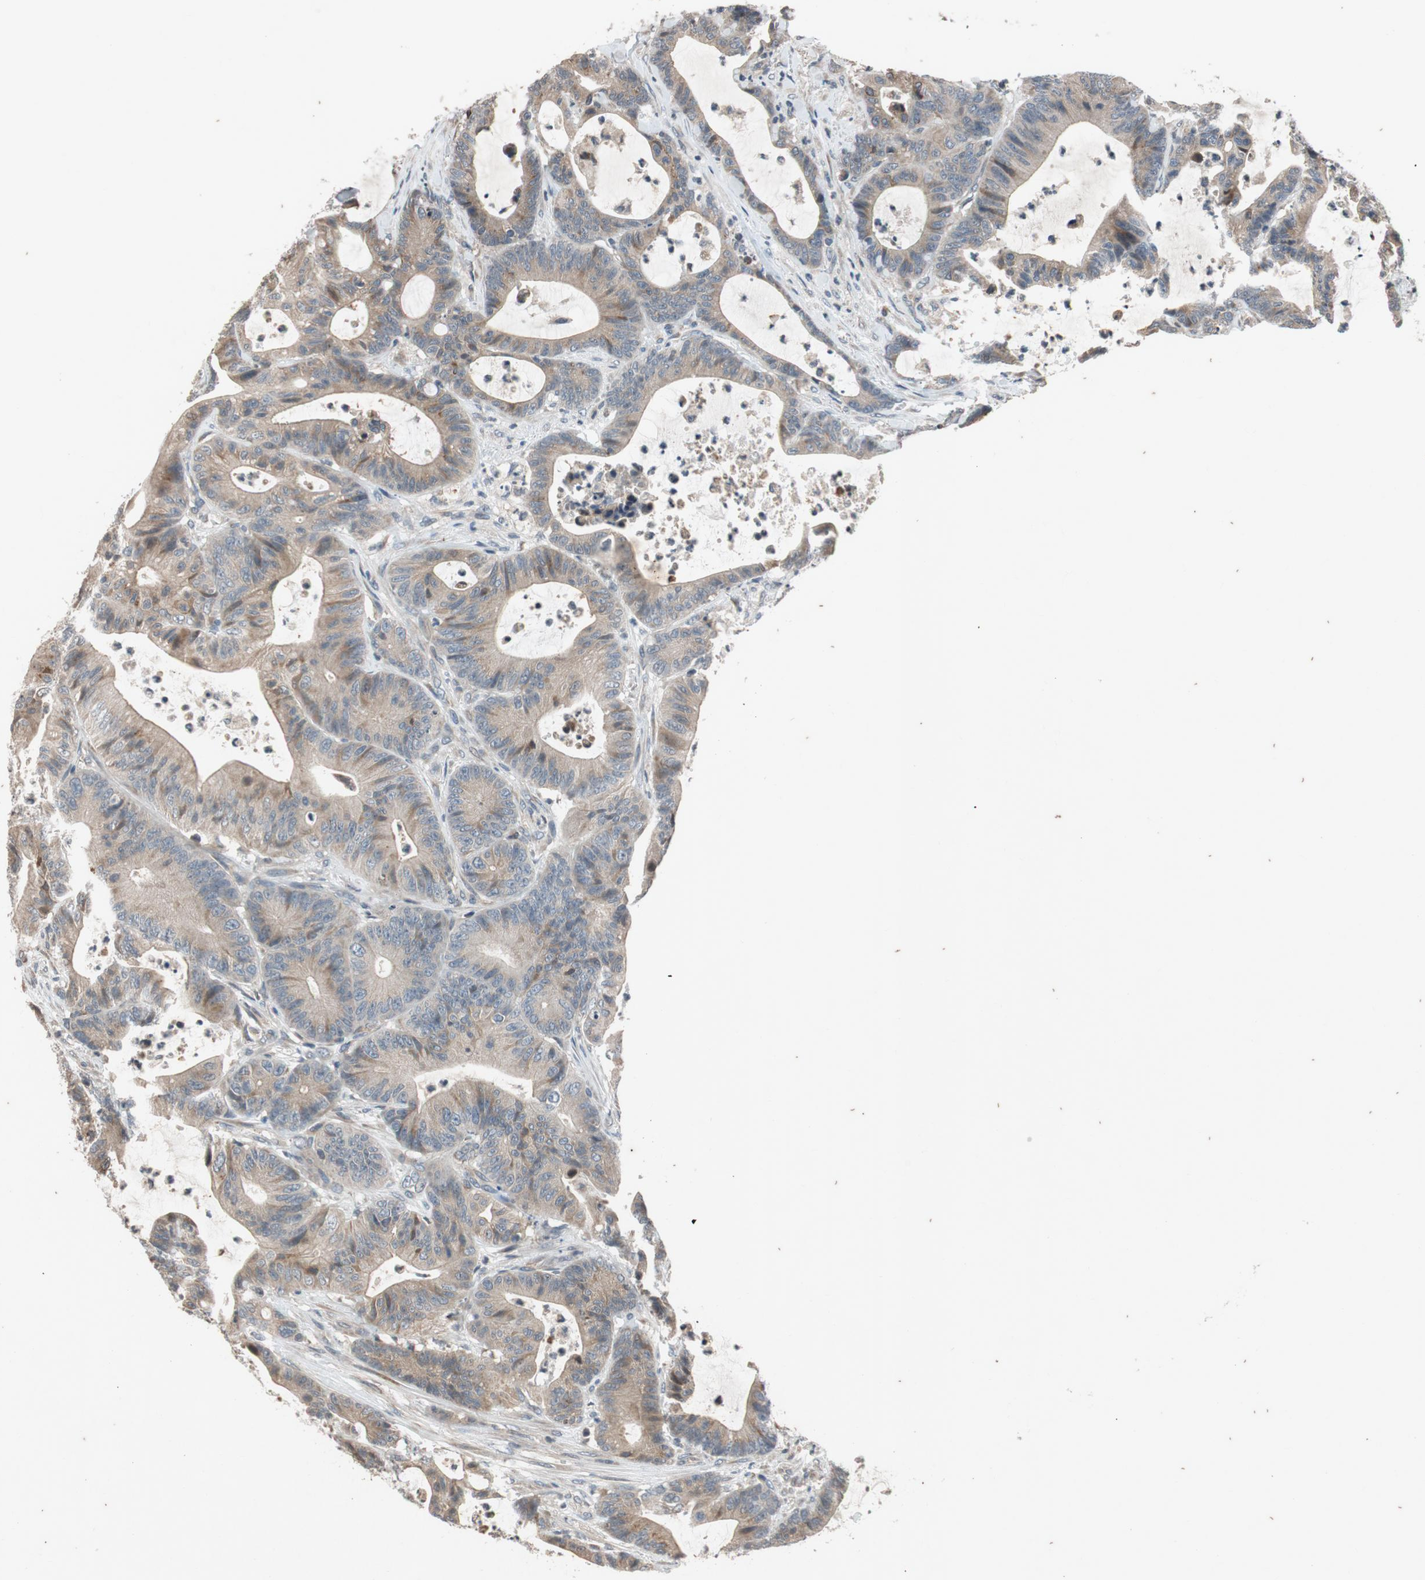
{"staining": {"intensity": "weak", "quantity": ">75%", "location": "cytoplasmic/membranous"}, "tissue": "colorectal cancer", "cell_type": "Tumor cells", "image_type": "cancer", "snomed": [{"axis": "morphology", "description": "Adenocarcinoma, NOS"}, {"axis": "topography", "description": "Colon"}], "caption": "High-power microscopy captured an immunohistochemistry image of colorectal adenocarcinoma, revealing weak cytoplasmic/membranous expression in about >75% of tumor cells. (Brightfield microscopy of DAB IHC at high magnification).", "gene": "ATP2C1", "patient": {"sex": "female", "age": 84}}